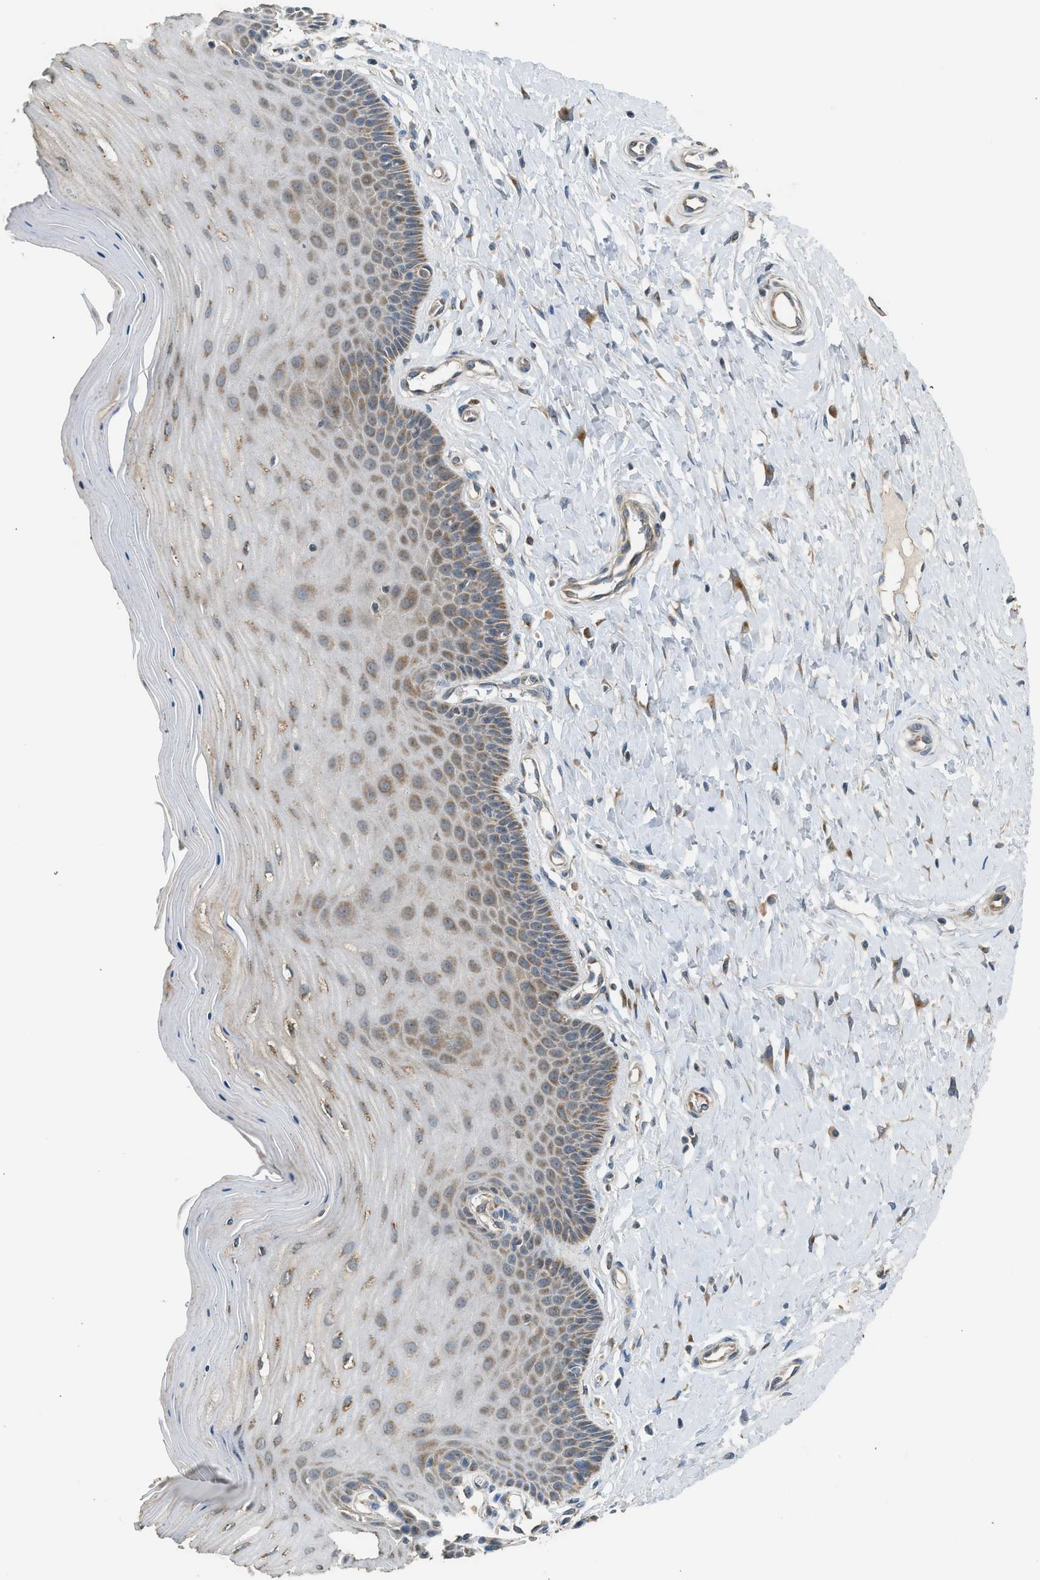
{"staining": {"intensity": "moderate", "quantity": ">75%", "location": "cytoplasmic/membranous"}, "tissue": "cervix", "cell_type": "Glandular cells", "image_type": "normal", "snomed": [{"axis": "morphology", "description": "Normal tissue, NOS"}, {"axis": "topography", "description": "Cervix"}], "caption": "Immunohistochemistry (DAB) staining of normal human cervix exhibits moderate cytoplasmic/membranous protein expression in approximately >75% of glandular cells.", "gene": "STARD3", "patient": {"sex": "female", "age": 55}}